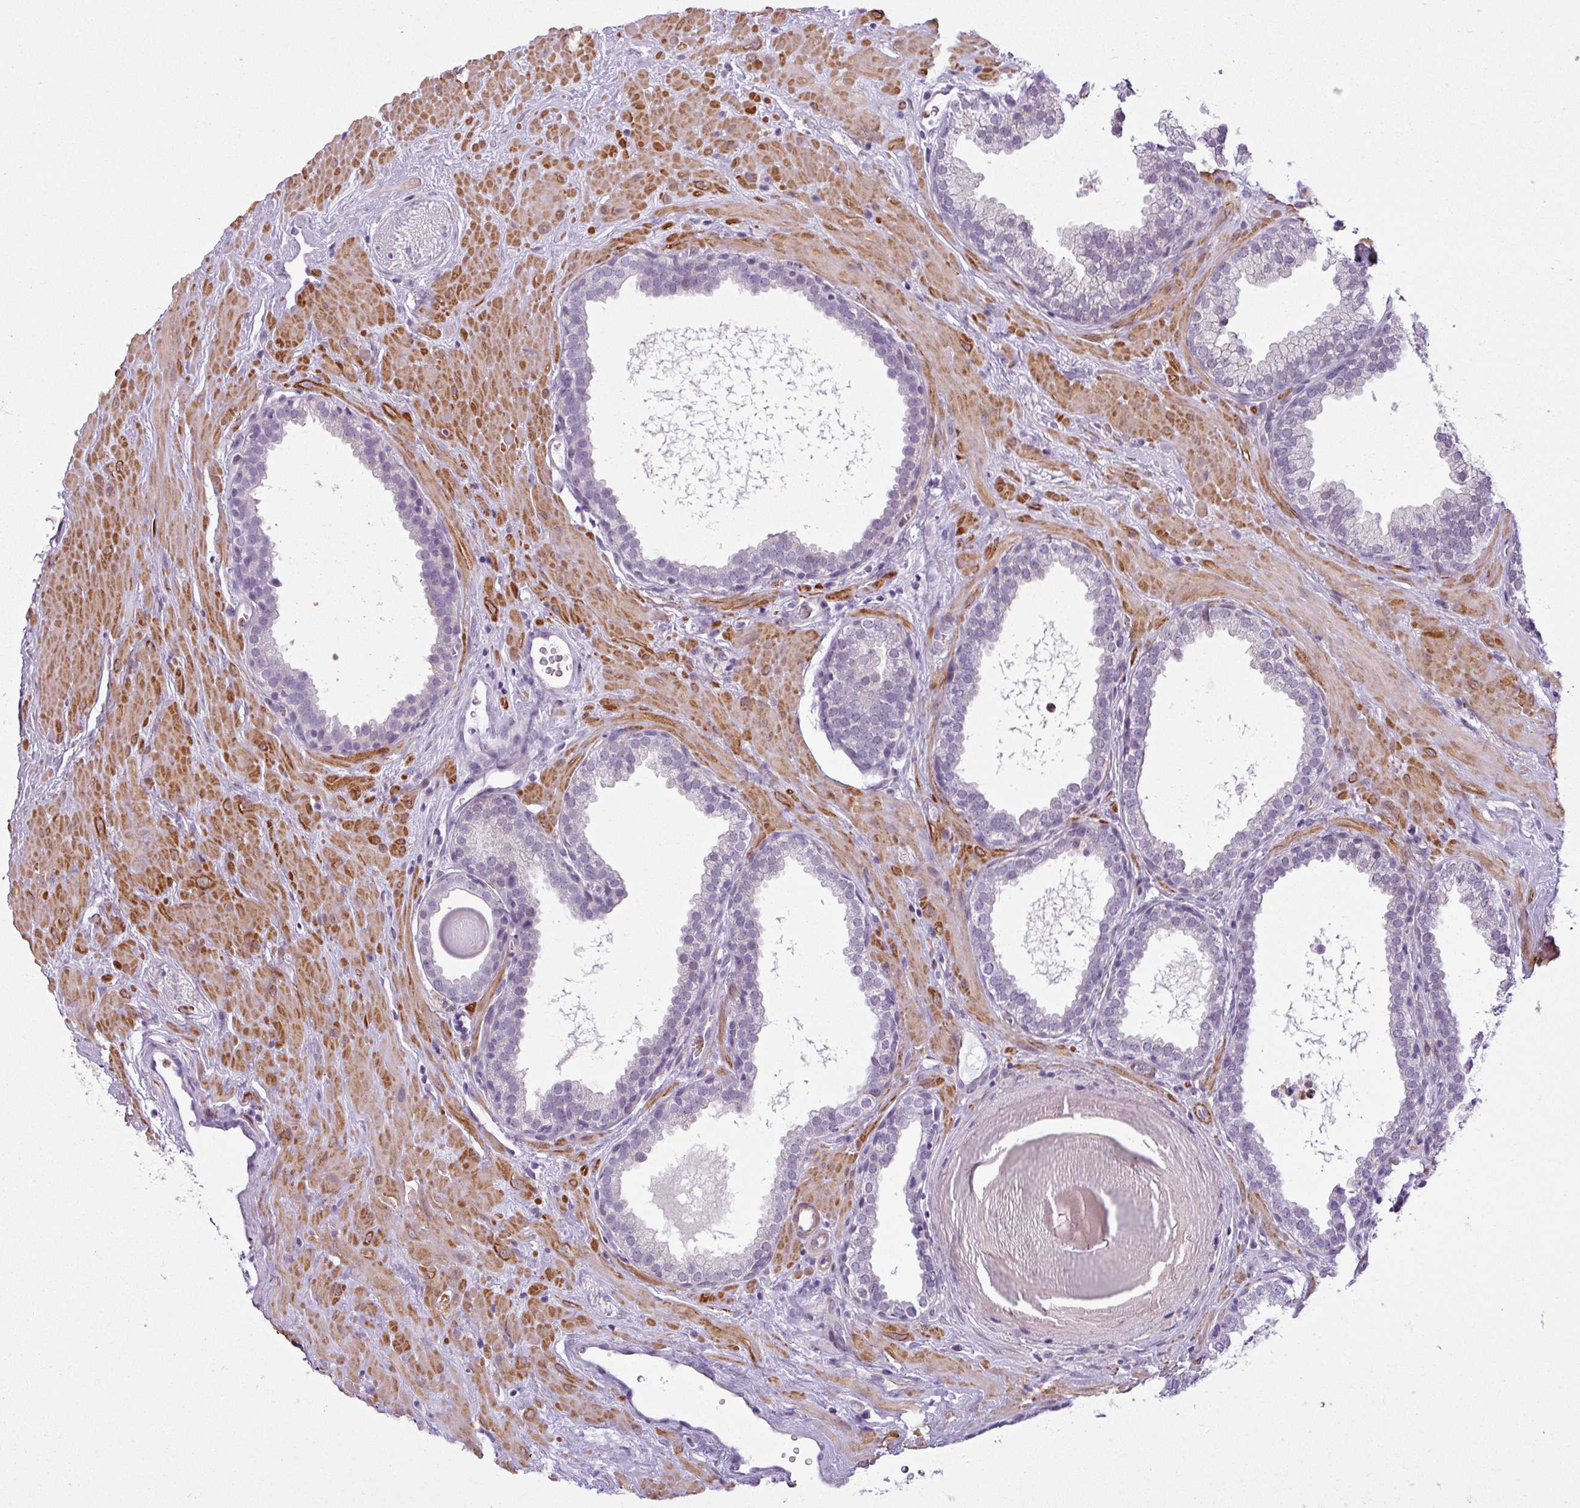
{"staining": {"intensity": "negative", "quantity": "none", "location": "none"}, "tissue": "prostate", "cell_type": "Glandular cells", "image_type": "normal", "snomed": [{"axis": "morphology", "description": "Normal tissue, NOS"}, {"axis": "topography", "description": "Prostate"}], "caption": "Immunohistochemistry (IHC) image of benign prostate: prostate stained with DAB (3,3'-diaminobenzidine) exhibits no significant protein expression in glandular cells.", "gene": "ATP10A", "patient": {"sex": "male", "age": 51}}